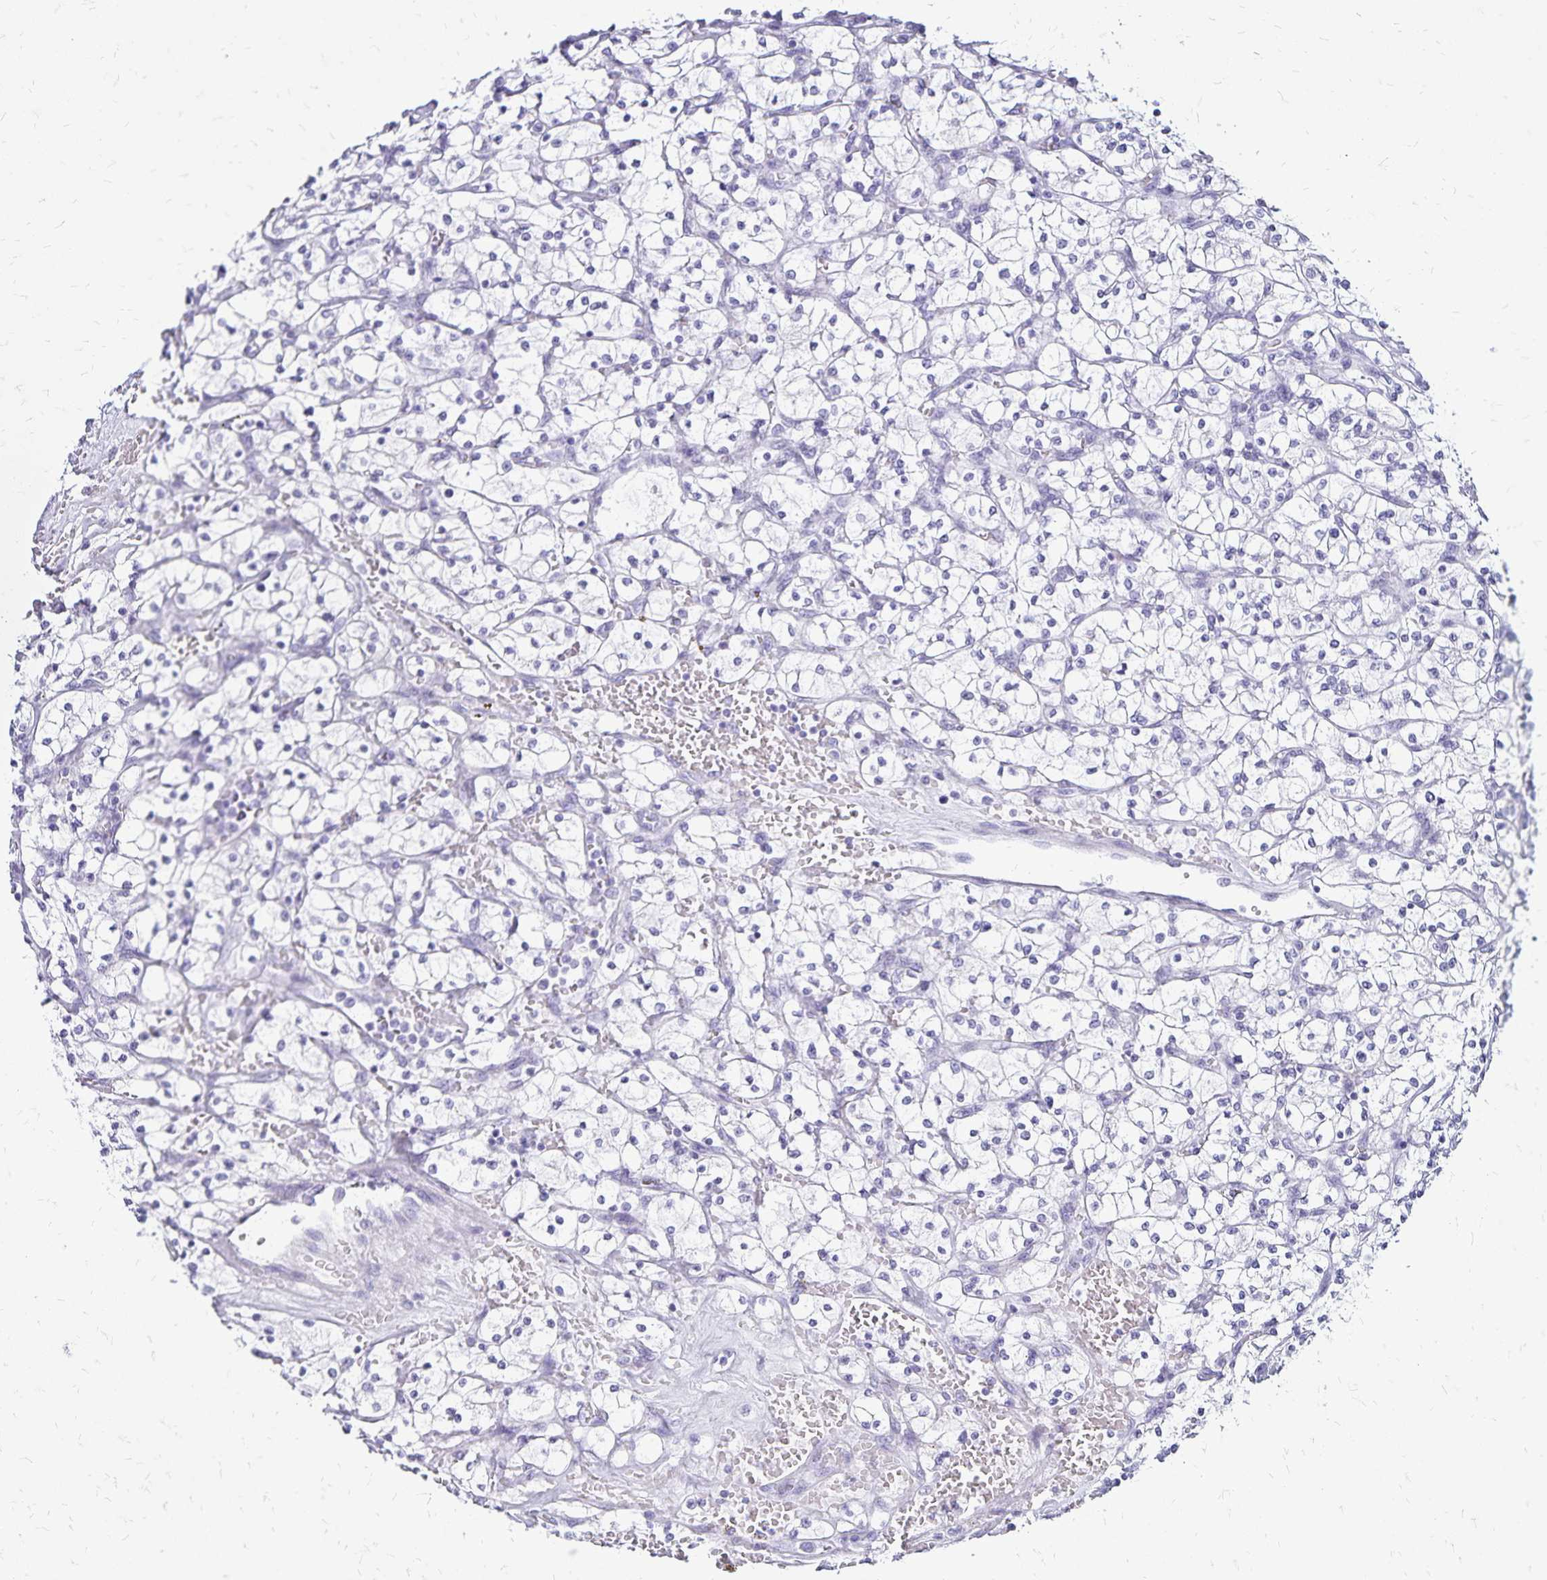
{"staining": {"intensity": "negative", "quantity": "none", "location": "none"}, "tissue": "renal cancer", "cell_type": "Tumor cells", "image_type": "cancer", "snomed": [{"axis": "morphology", "description": "Adenocarcinoma, NOS"}, {"axis": "topography", "description": "Kidney"}], "caption": "The micrograph shows no significant positivity in tumor cells of renal cancer (adenocarcinoma). (Stains: DAB (3,3'-diaminobenzidine) IHC with hematoxylin counter stain, Microscopy: brightfield microscopy at high magnification).", "gene": "LIN28B", "patient": {"sex": "female", "age": 64}}